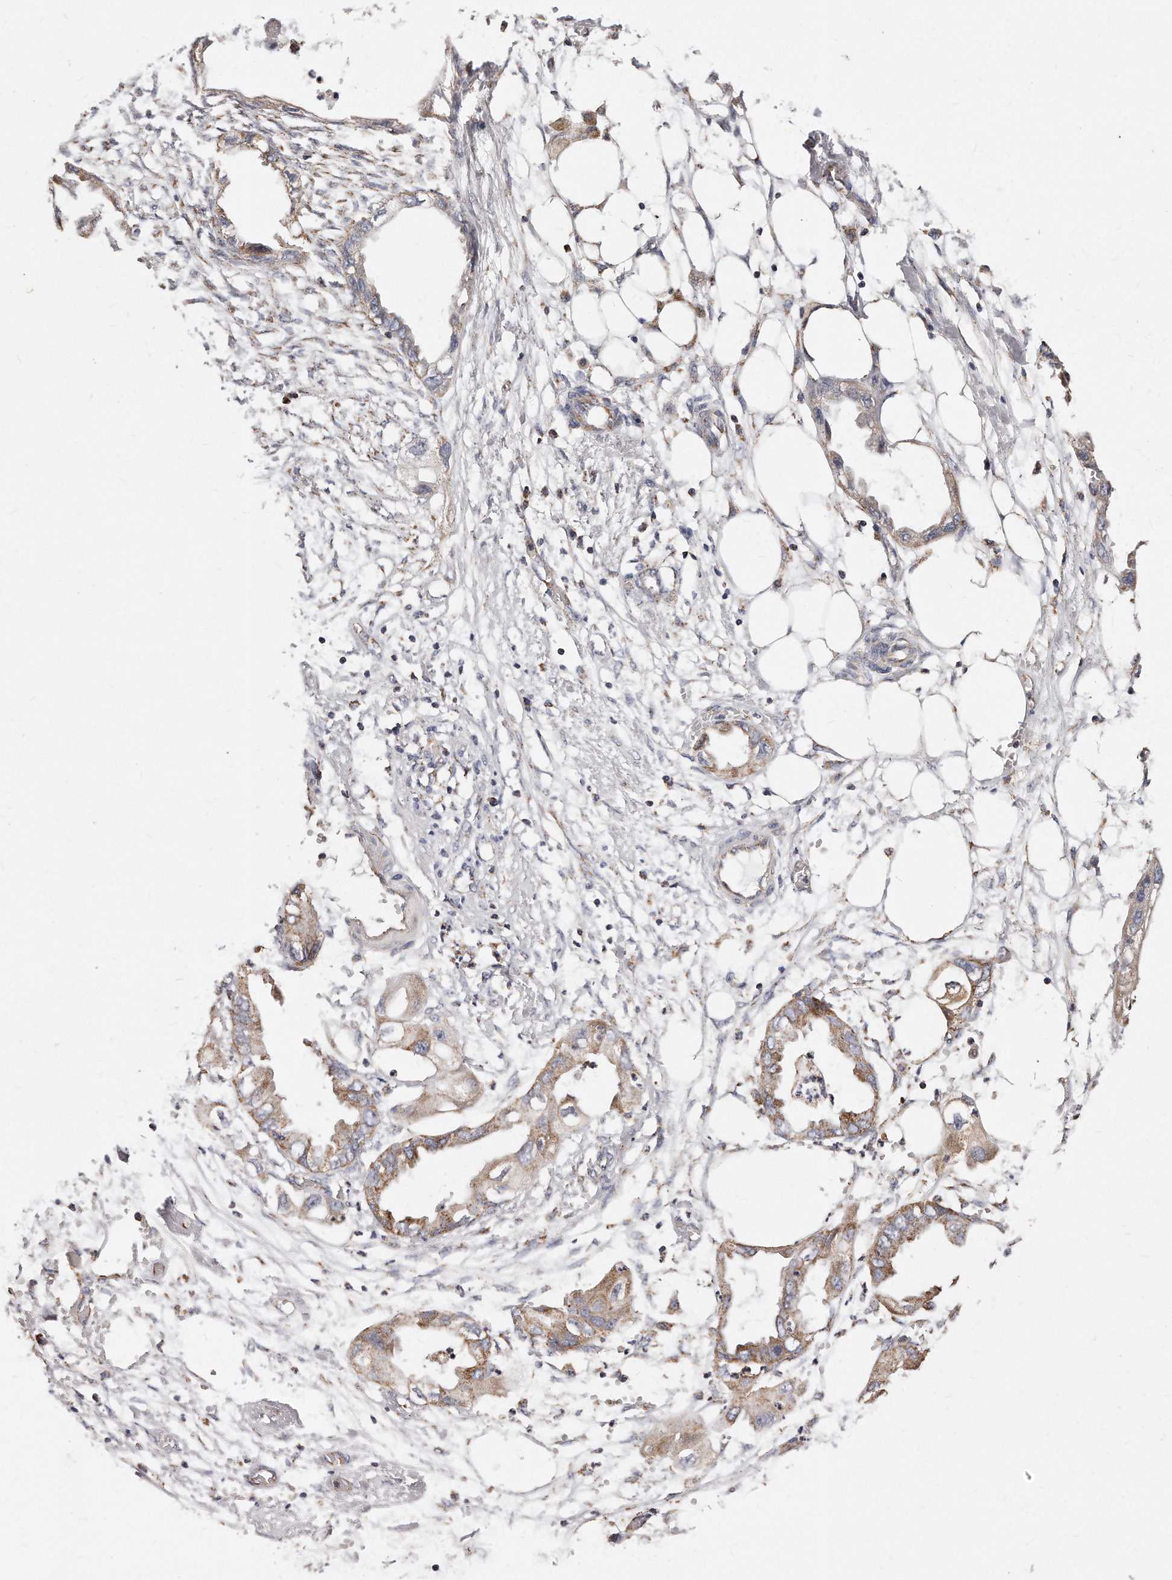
{"staining": {"intensity": "moderate", "quantity": "25%-75%", "location": "cytoplasmic/membranous"}, "tissue": "endometrial cancer", "cell_type": "Tumor cells", "image_type": "cancer", "snomed": [{"axis": "morphology", "description": "Adenocarcinoma, NOS"}, {"axis": "morphology", "description": "Adenocarcinoma, metastatic, NOS"}, {"axis": "topography", "description": "Adipose tissue"}, {"axis": "topography", "description": "Endometrium"}], "caption": "This histopathology image reveals immunohistochemistry staining of human endometrial cancer (adenocarcinoma), with medium moderate cytoplasmic/membranous positivity in about 25%-75% of tumor cells.", "gene": "RTKN", "patient": {"sex": "female", "age": 67}}